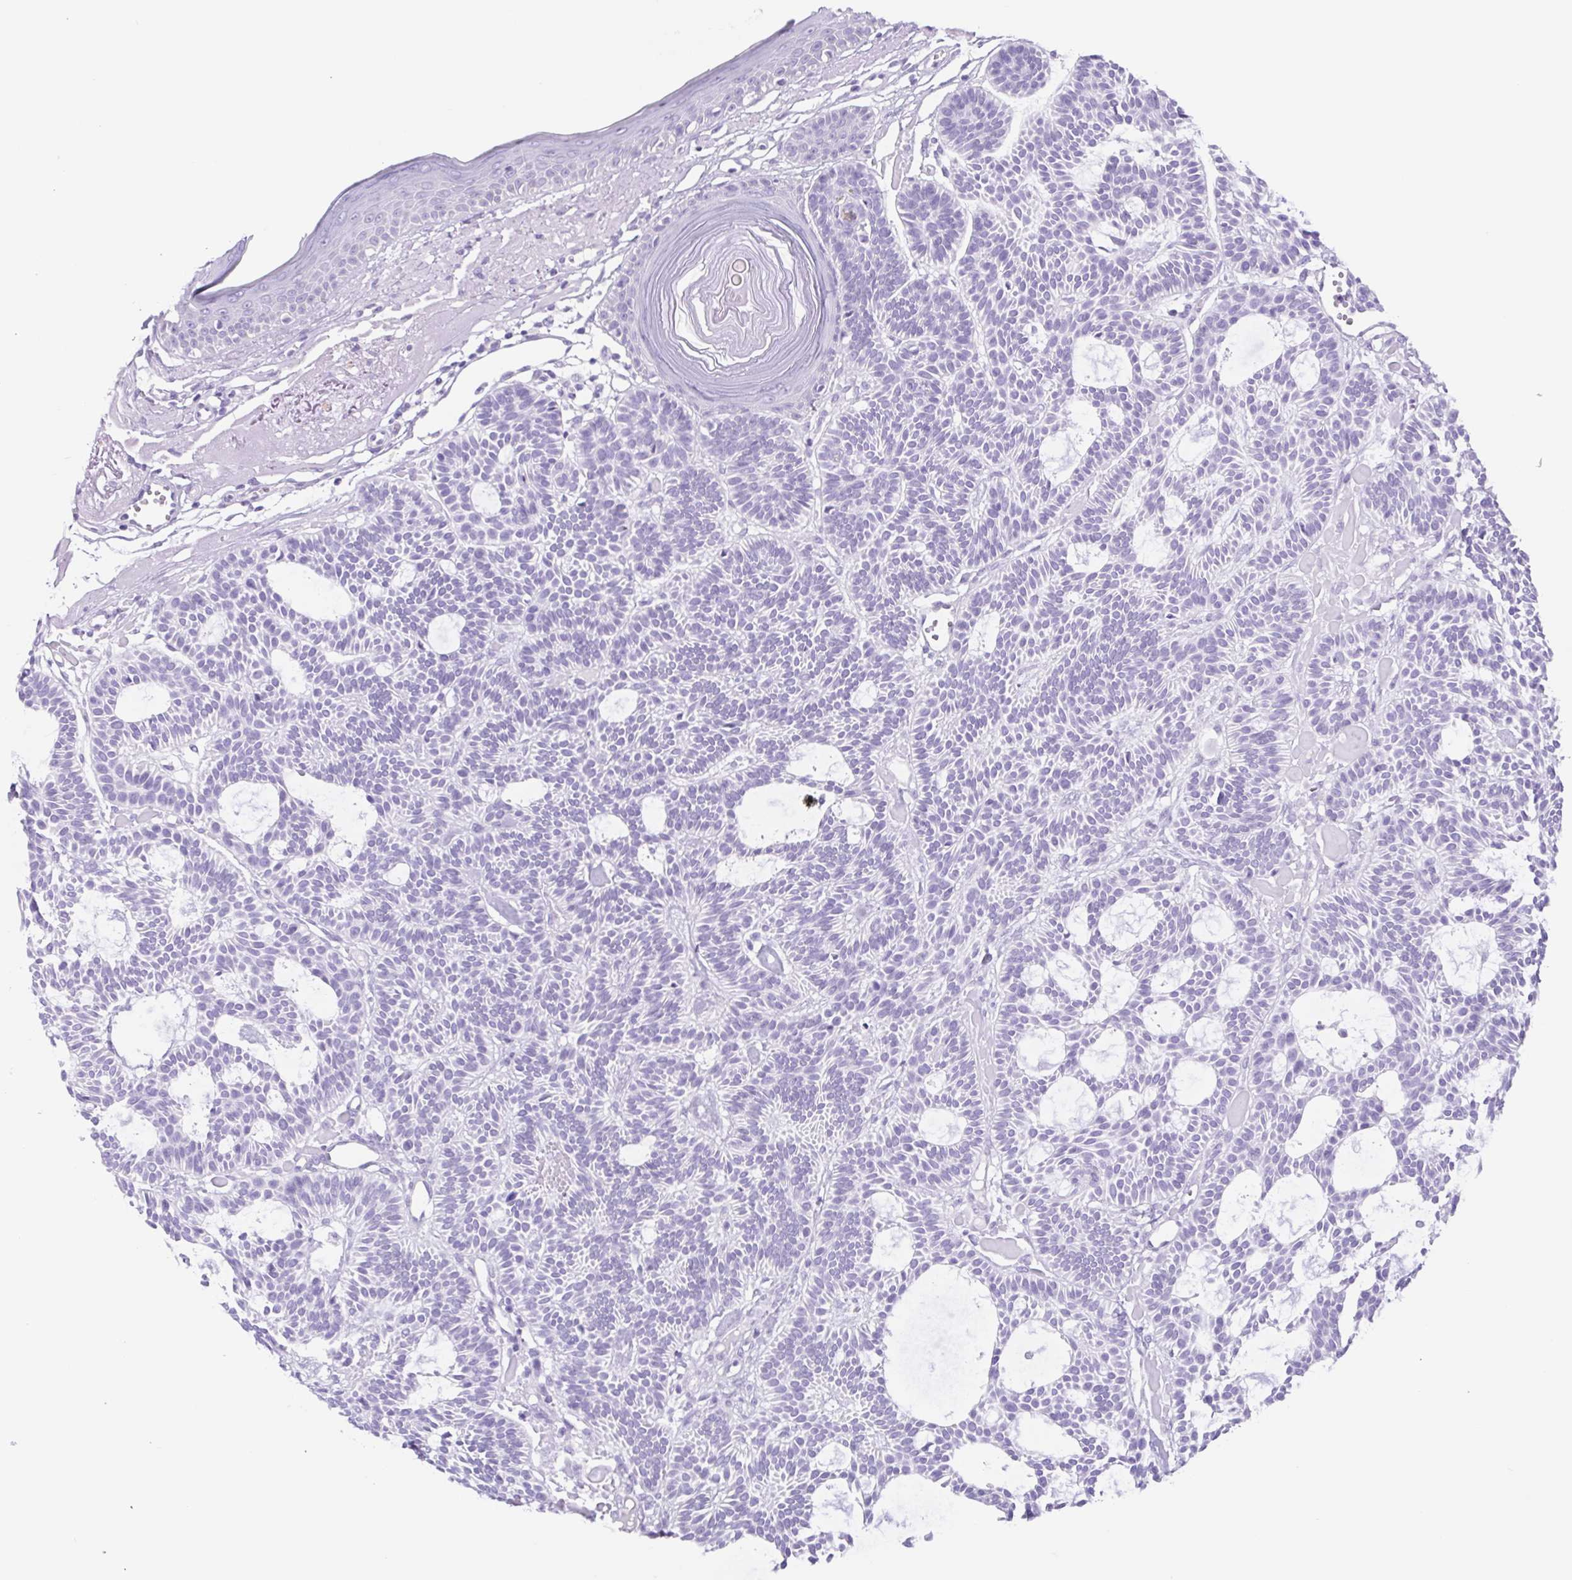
{"staining": {"intensity": "negative", "quantity": "none", "location": "none"}, "tissue": "skin cancer", "cell_type": "Tumor cells", "image_type": "cancer", "snomed": [{"axis": "morphology", "description": "Basal cell carcinoma"}, {"axis": "topography", "description": "Skin"}], "caption": "Immunohistochemistry photomicrograph of neoplastic tissue: human skin basal cell carcinoma stained with DAB (3,3'-diaminobenzidine) reveals no significant protein staining in tumor cells. Nuclei are stained in blue.", "gene": "CYP21A2", "patient": {"sex": "male", "age": 85}}